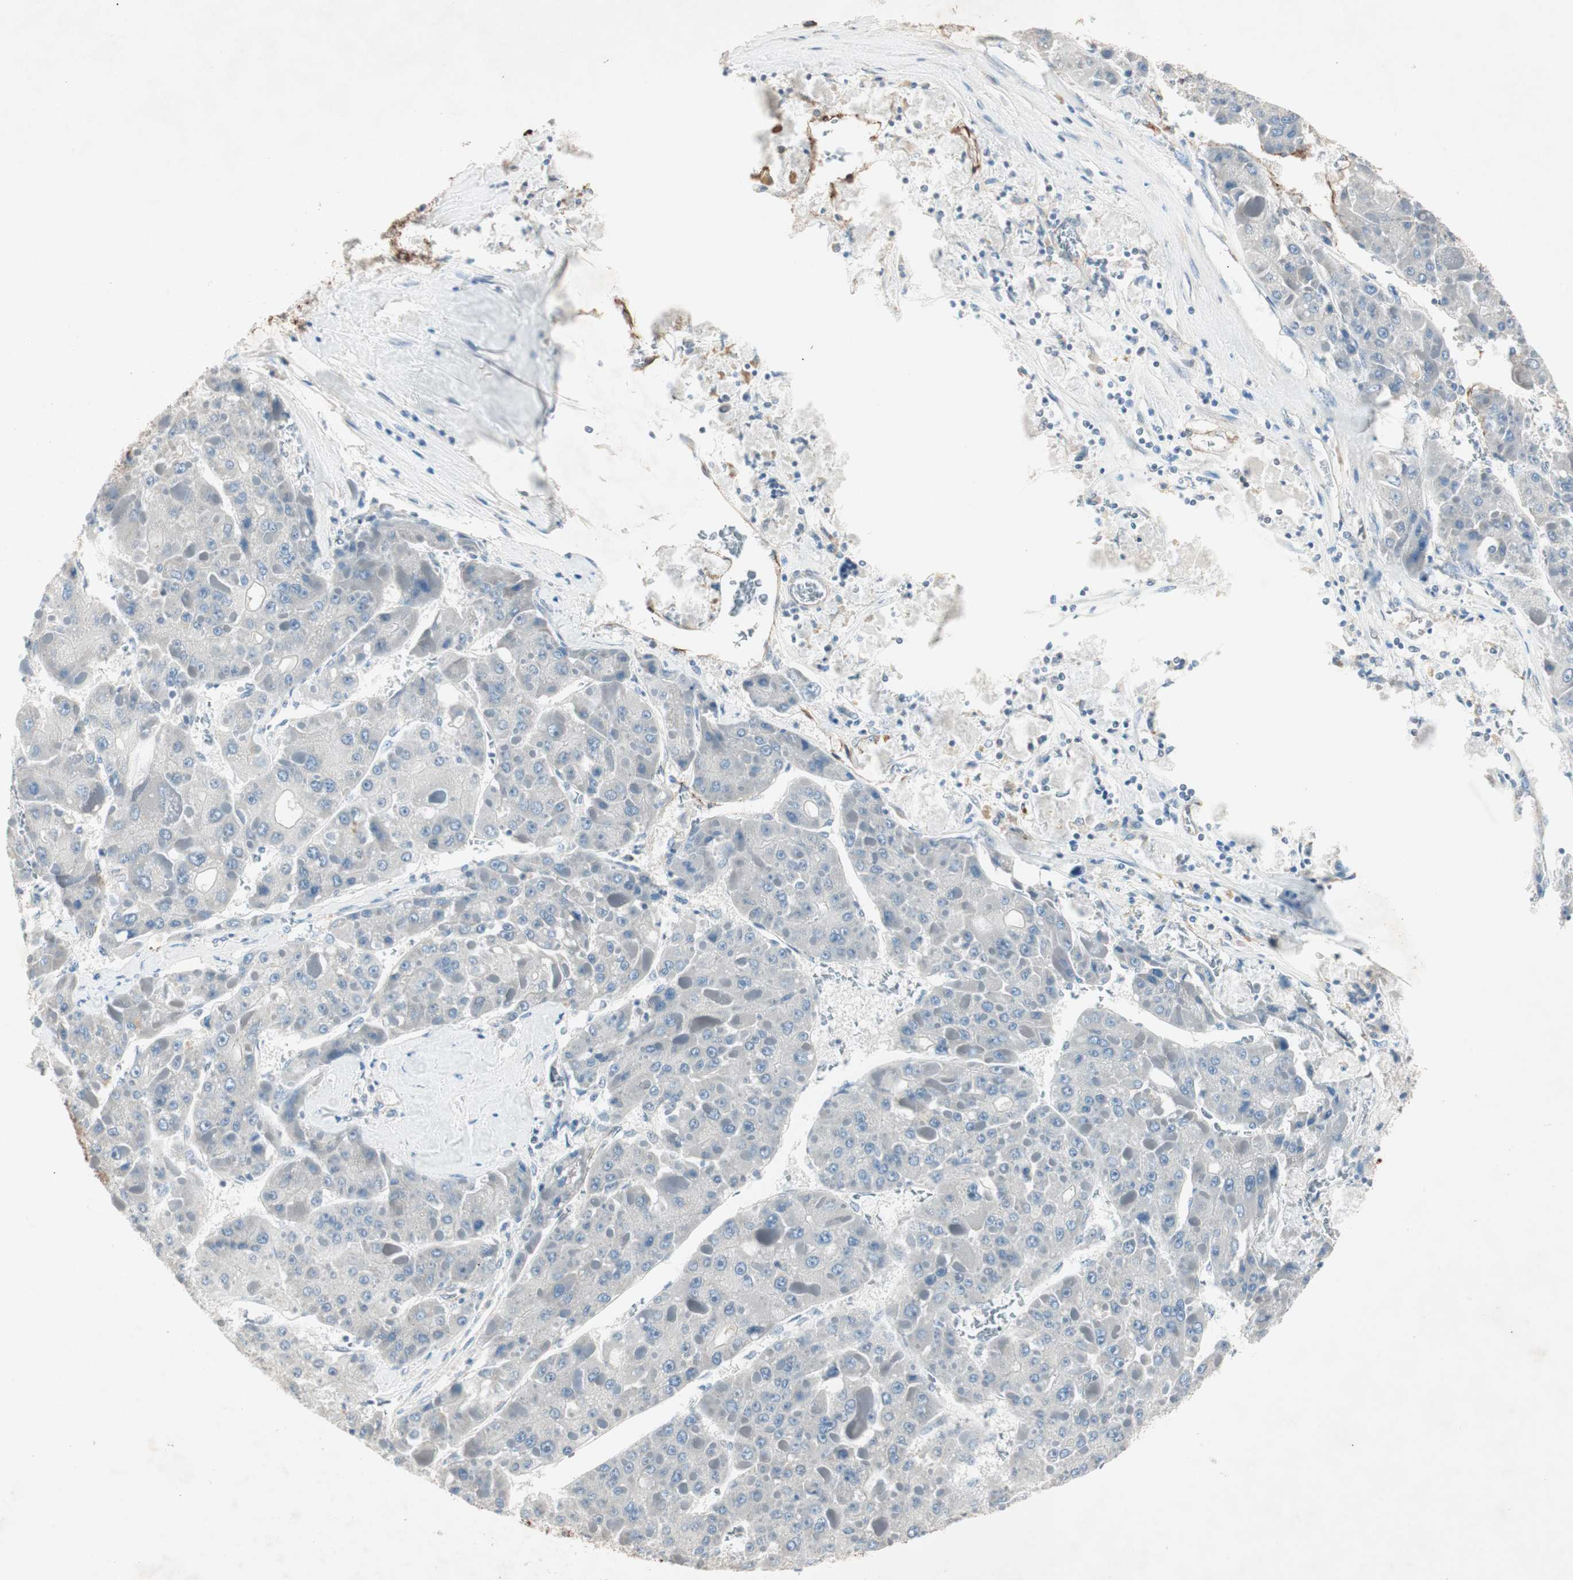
{"staining": {"intensity": "negative", "quantity": "none", "location": "none"}, "tissue": "liver cancer", "cell_type": "Tumor cells", "image_type": "cancer", "snomed": [{"axis": "morphology", "description": "Carcinoma, Hepatocellular, NOS"}, {"axis": "topography", "description": "Liver"}], "caption": "Immunohistochemical staining of human liver hepatocellular carcinoma displays no significant expression in tumor cells.", "gene": "ITGB4", "patient": {"sex": "female", "age": 73}}